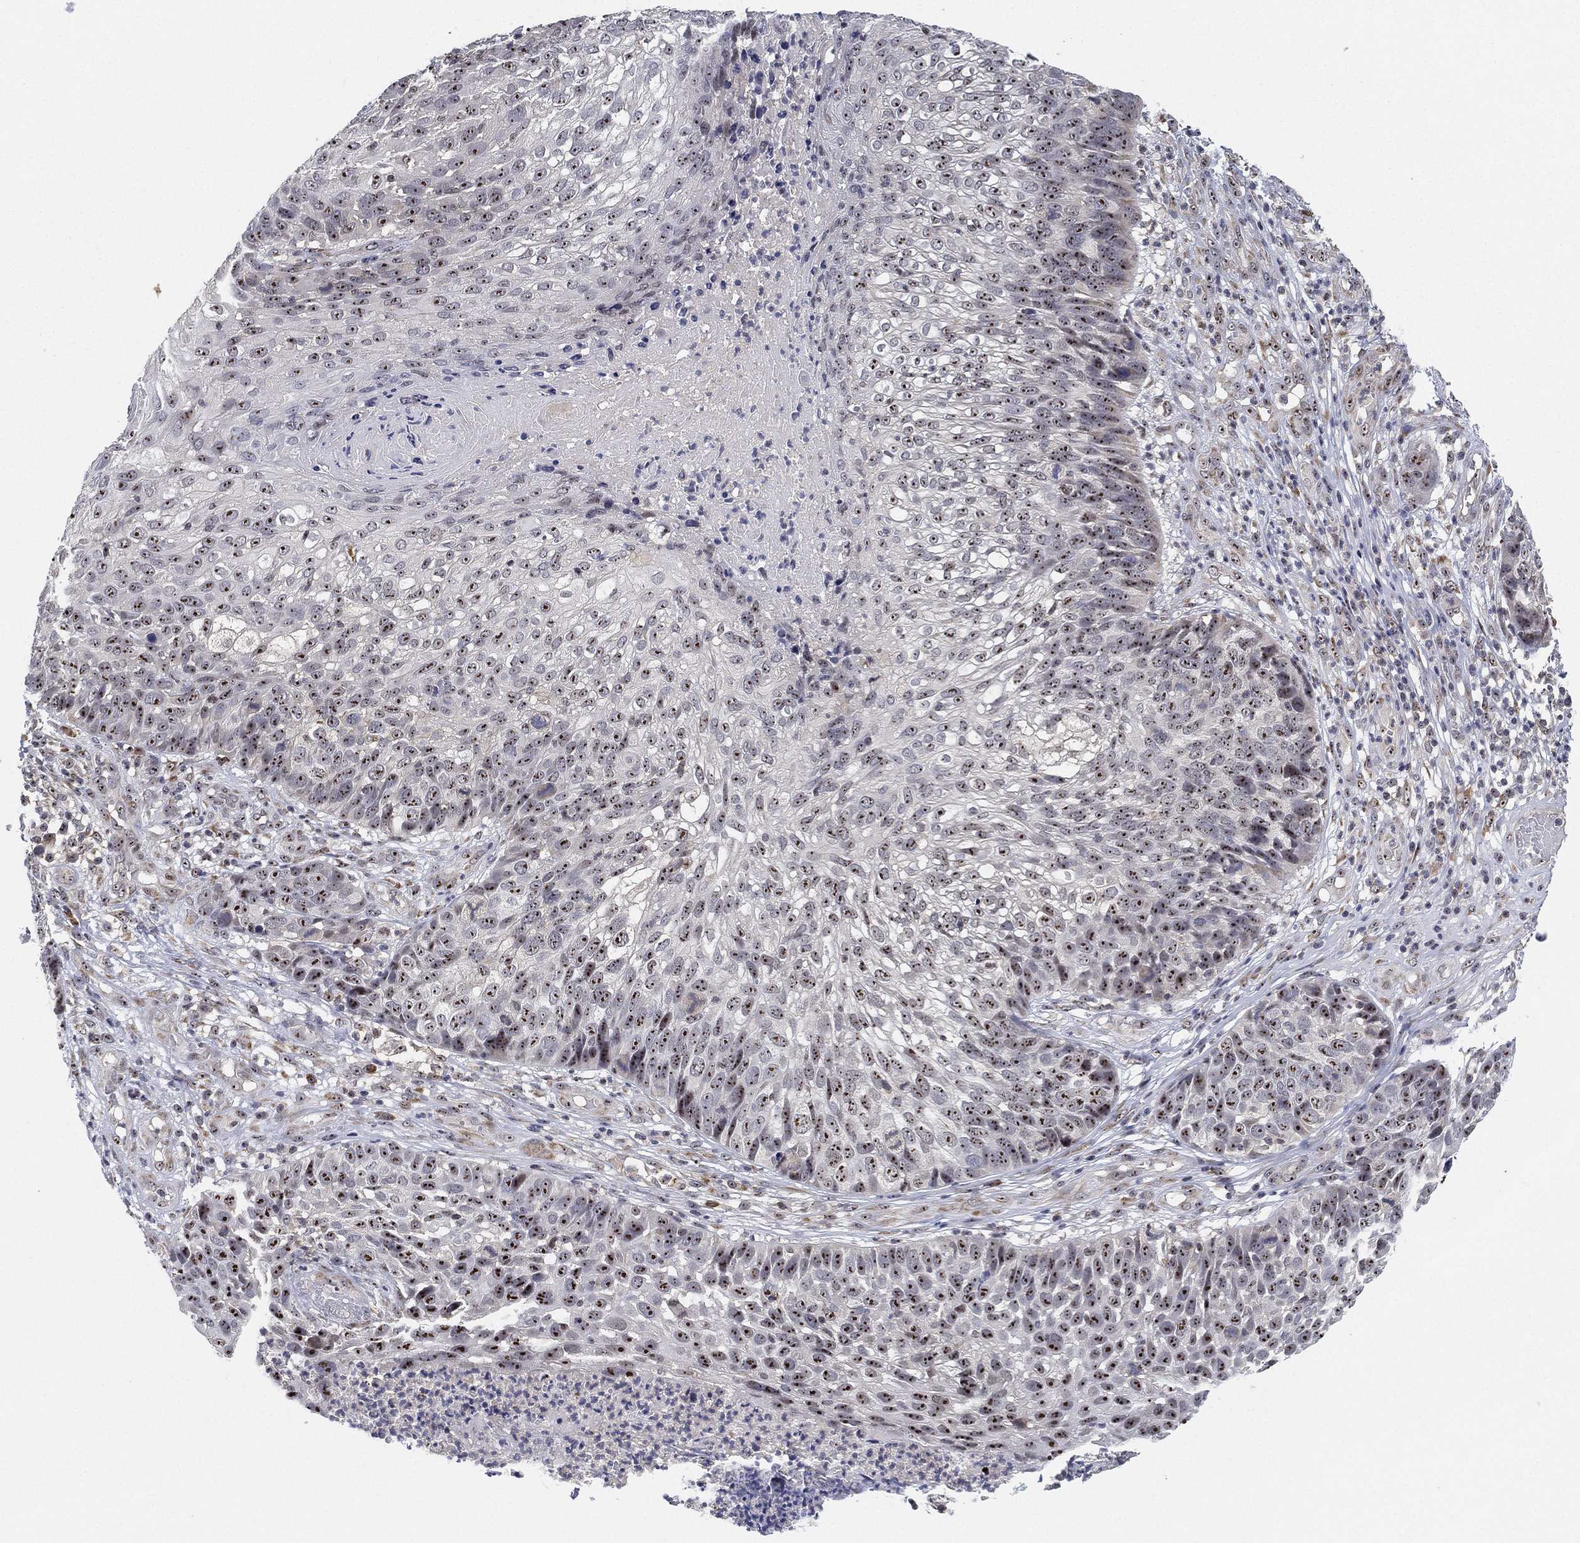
{"staining": {"intensity": "strong", "quantity": ">75%", "location": "nuclear"}, "tissue": "skin cancer", "cell_type": "Tumor cells", "image_type": "cancer", "snomed": [{"axis": "morphology", "description": "Squamous cell carcinoma, NOS"}, {"axis": "topography", "description": "Skin"}], "caption": "A photomicrograph showing strong nuclear expression in about >75% of tumor cells in skin cancer (squamous cell carcinoma), as visualized by brown immunohistochemical staining.", "gene": "PPP1R16B", "patient": {"sex": "male", "age": 92}}